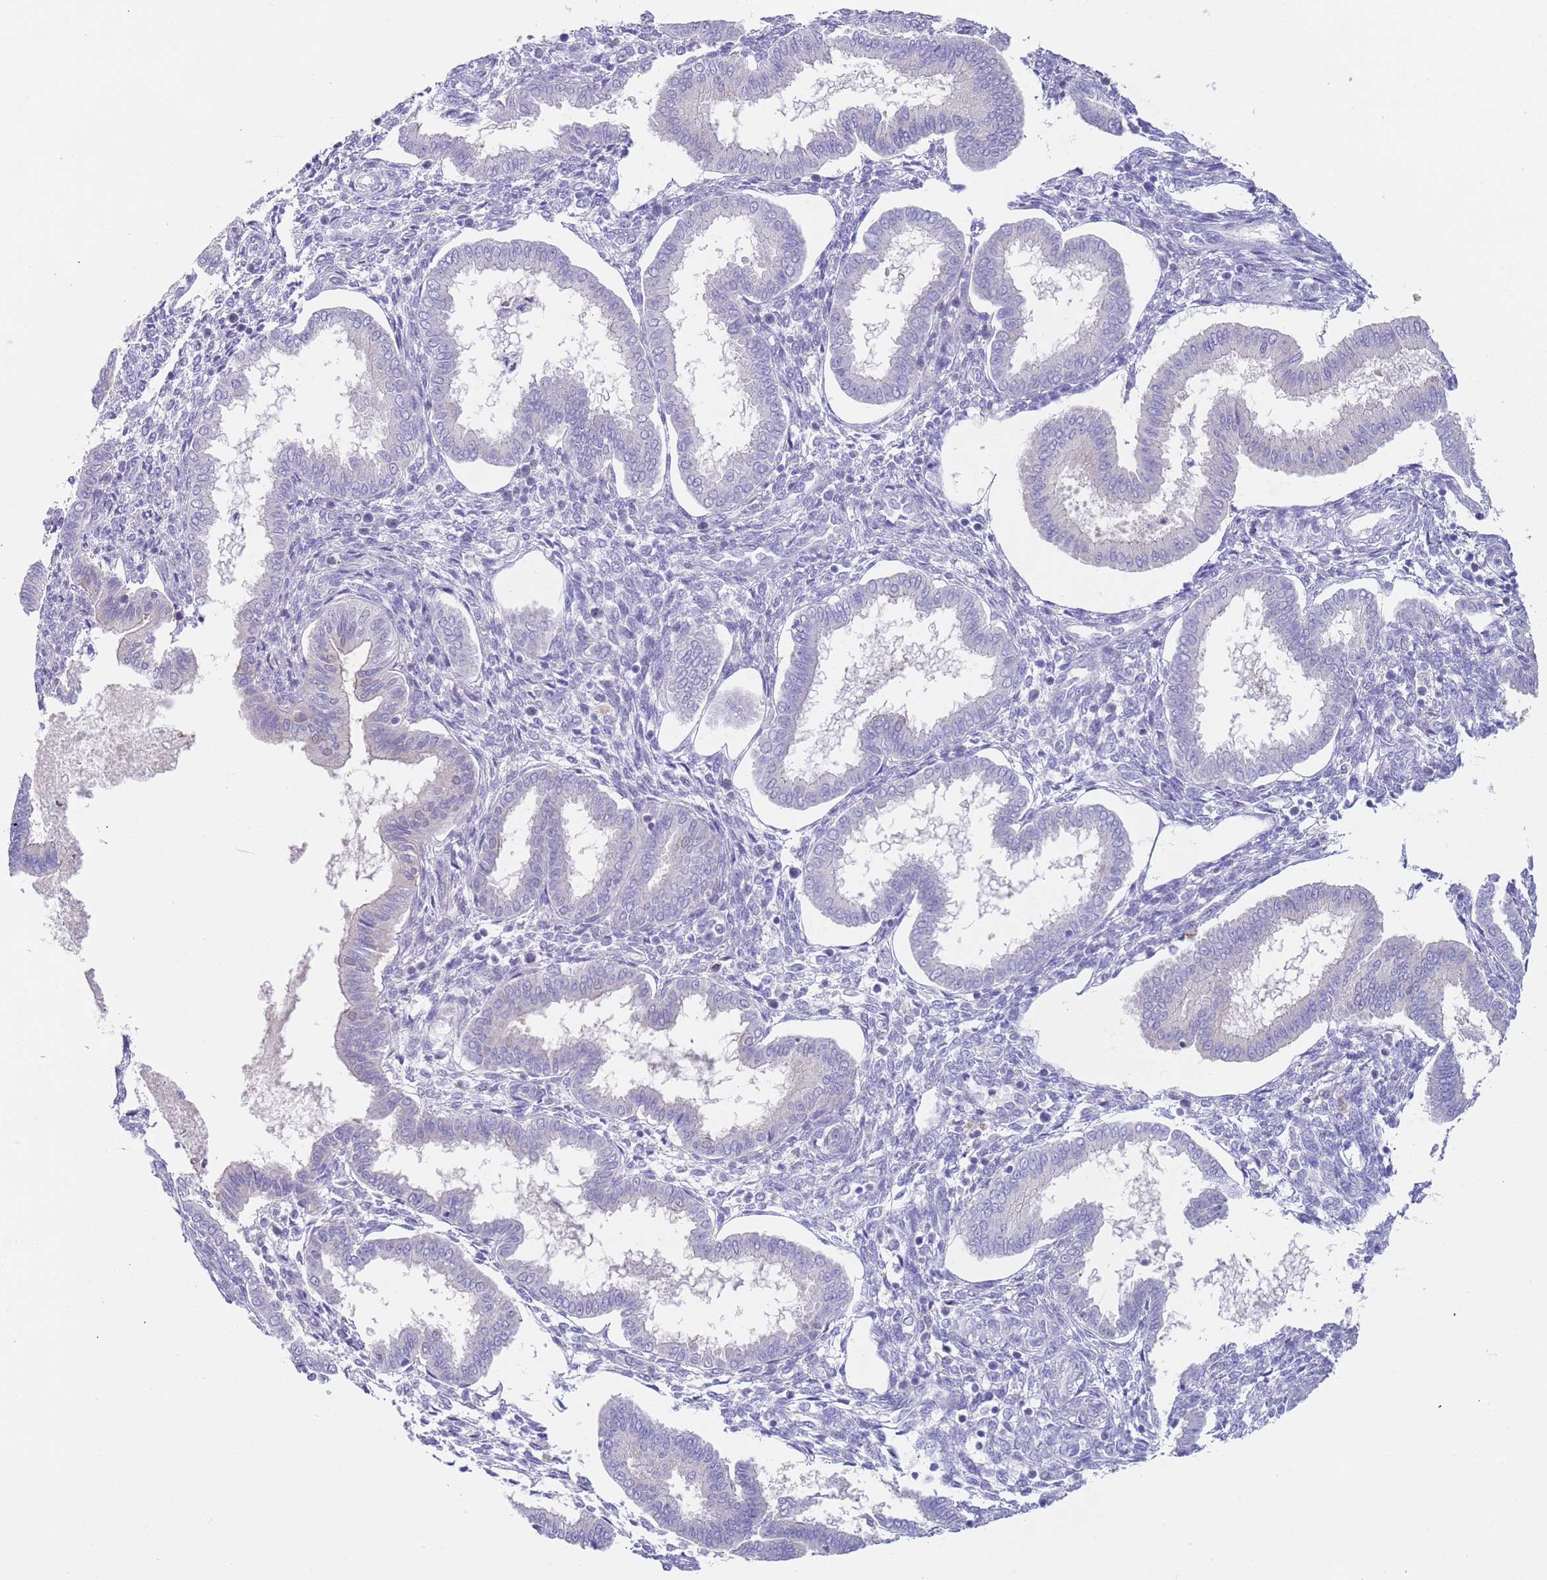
{"staining": {"intensity": "negative", "quantity": "none", "location": "none"}, "tissue": "endometrium", "cell_type": "Cells in endometrial stroma", "image_type": "normal", "snomed": [{"axis": "morphology", "description": "Normal tissue, NOS"}, {"axis": "topography", "description": "Endometrium"}], "caption": "IHC photomicrograph of unremarkable endometrium: human endometrium stained with DAB (3,3'-diaminobenzidine) exhibits no significant protein expression in cells in endometrial stroma.", "gene": "TYW1B", "patient": {"sex": "female", "age": 24}}